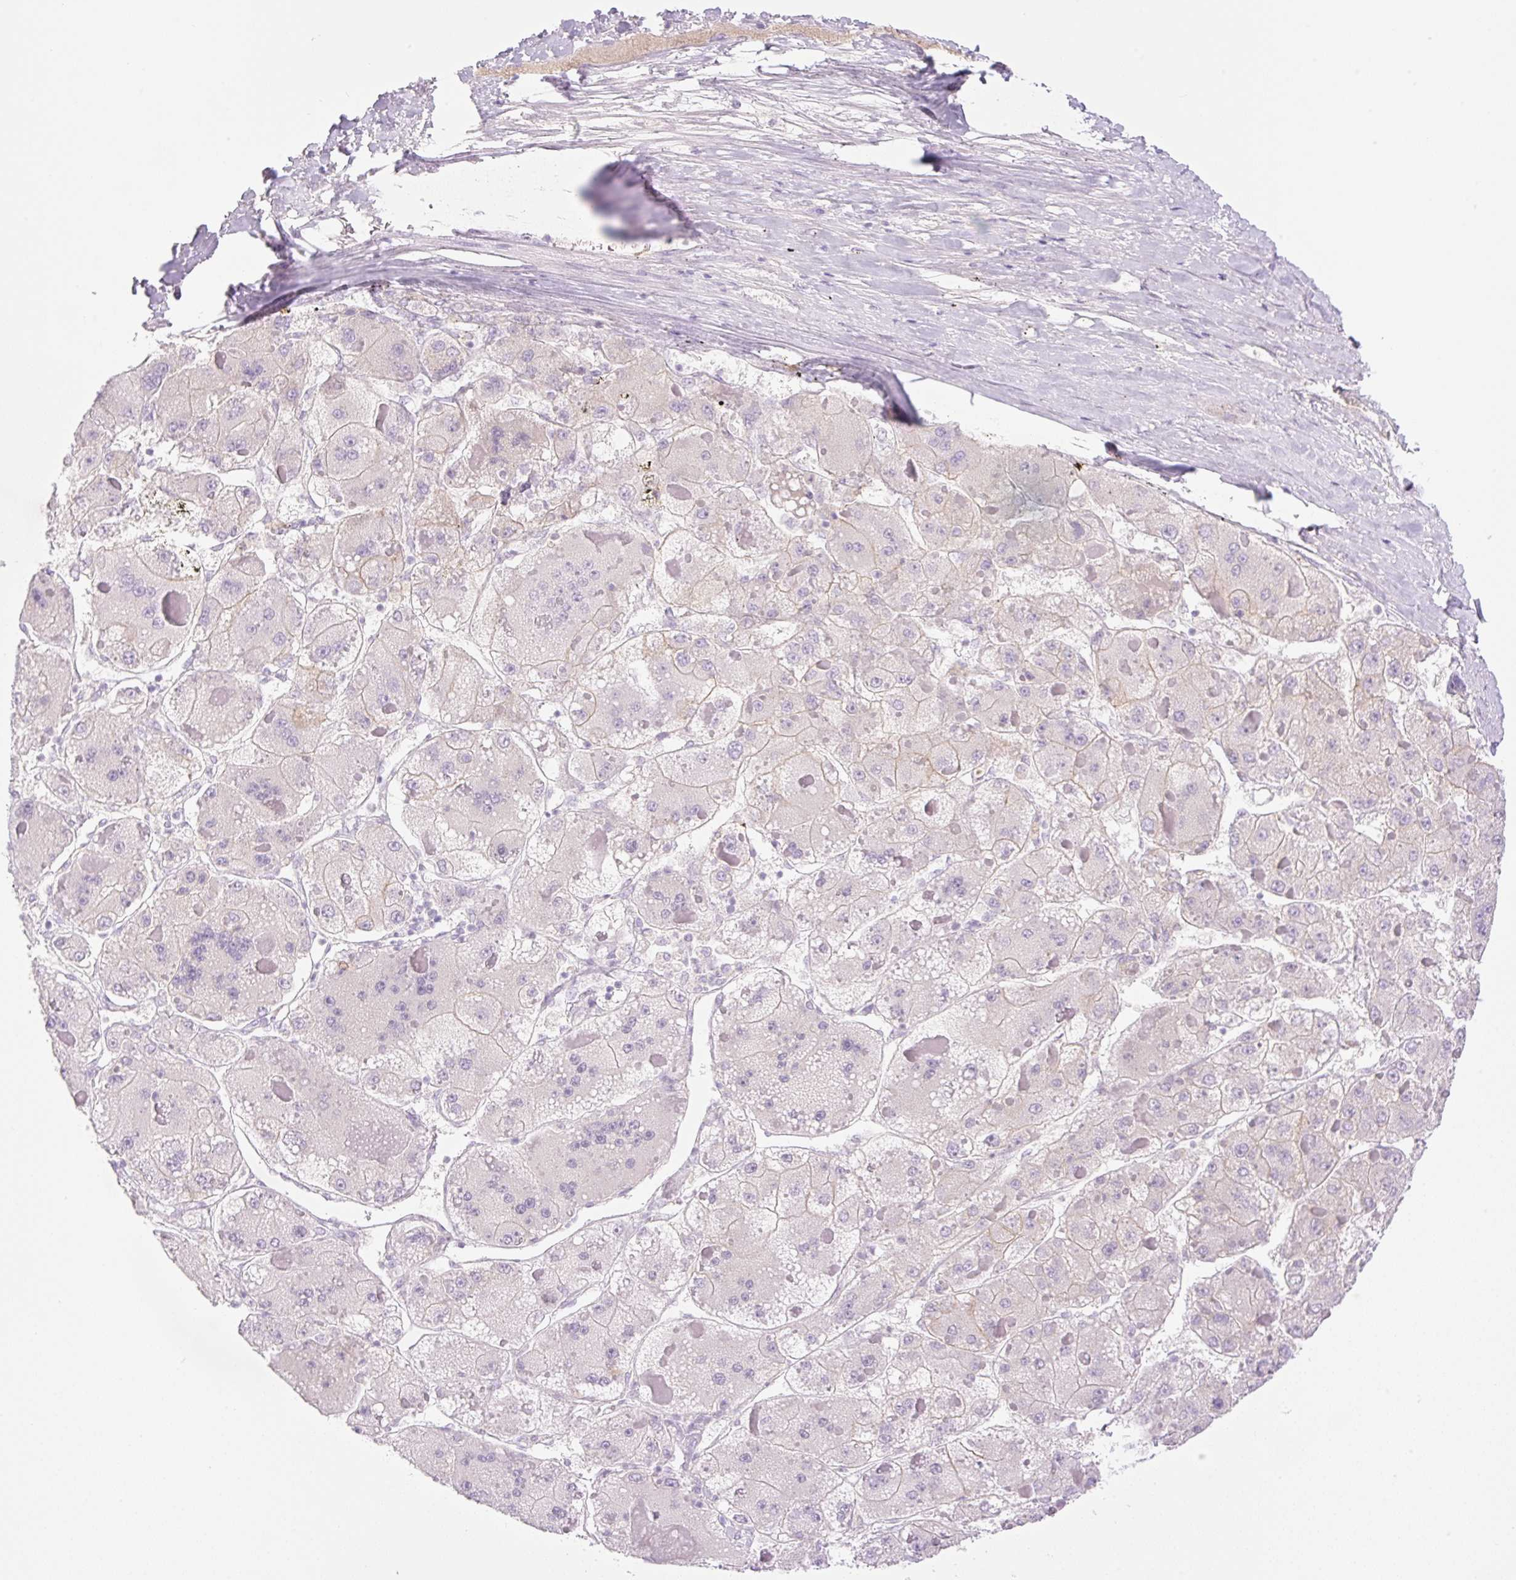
{"staining": {"intensity": "weak", "quantity": "<25%", "location": "cytoplasmic/membranous"}, "tissue": "liver cancer", "cell_type": "Tumor cells", "image_type": "cancer", "snomed": [{"axis": "morphology", "description": "Carcinoma, Hepatocellular, NOS"}, {"axis": "topography", "description": "Liver"}], "caption": "Liver cancer stained for a protein using IHC demonstrates no staining tumor cells.", "gene": "PALM3", "patient": {"sex": "female", "age": 73}}